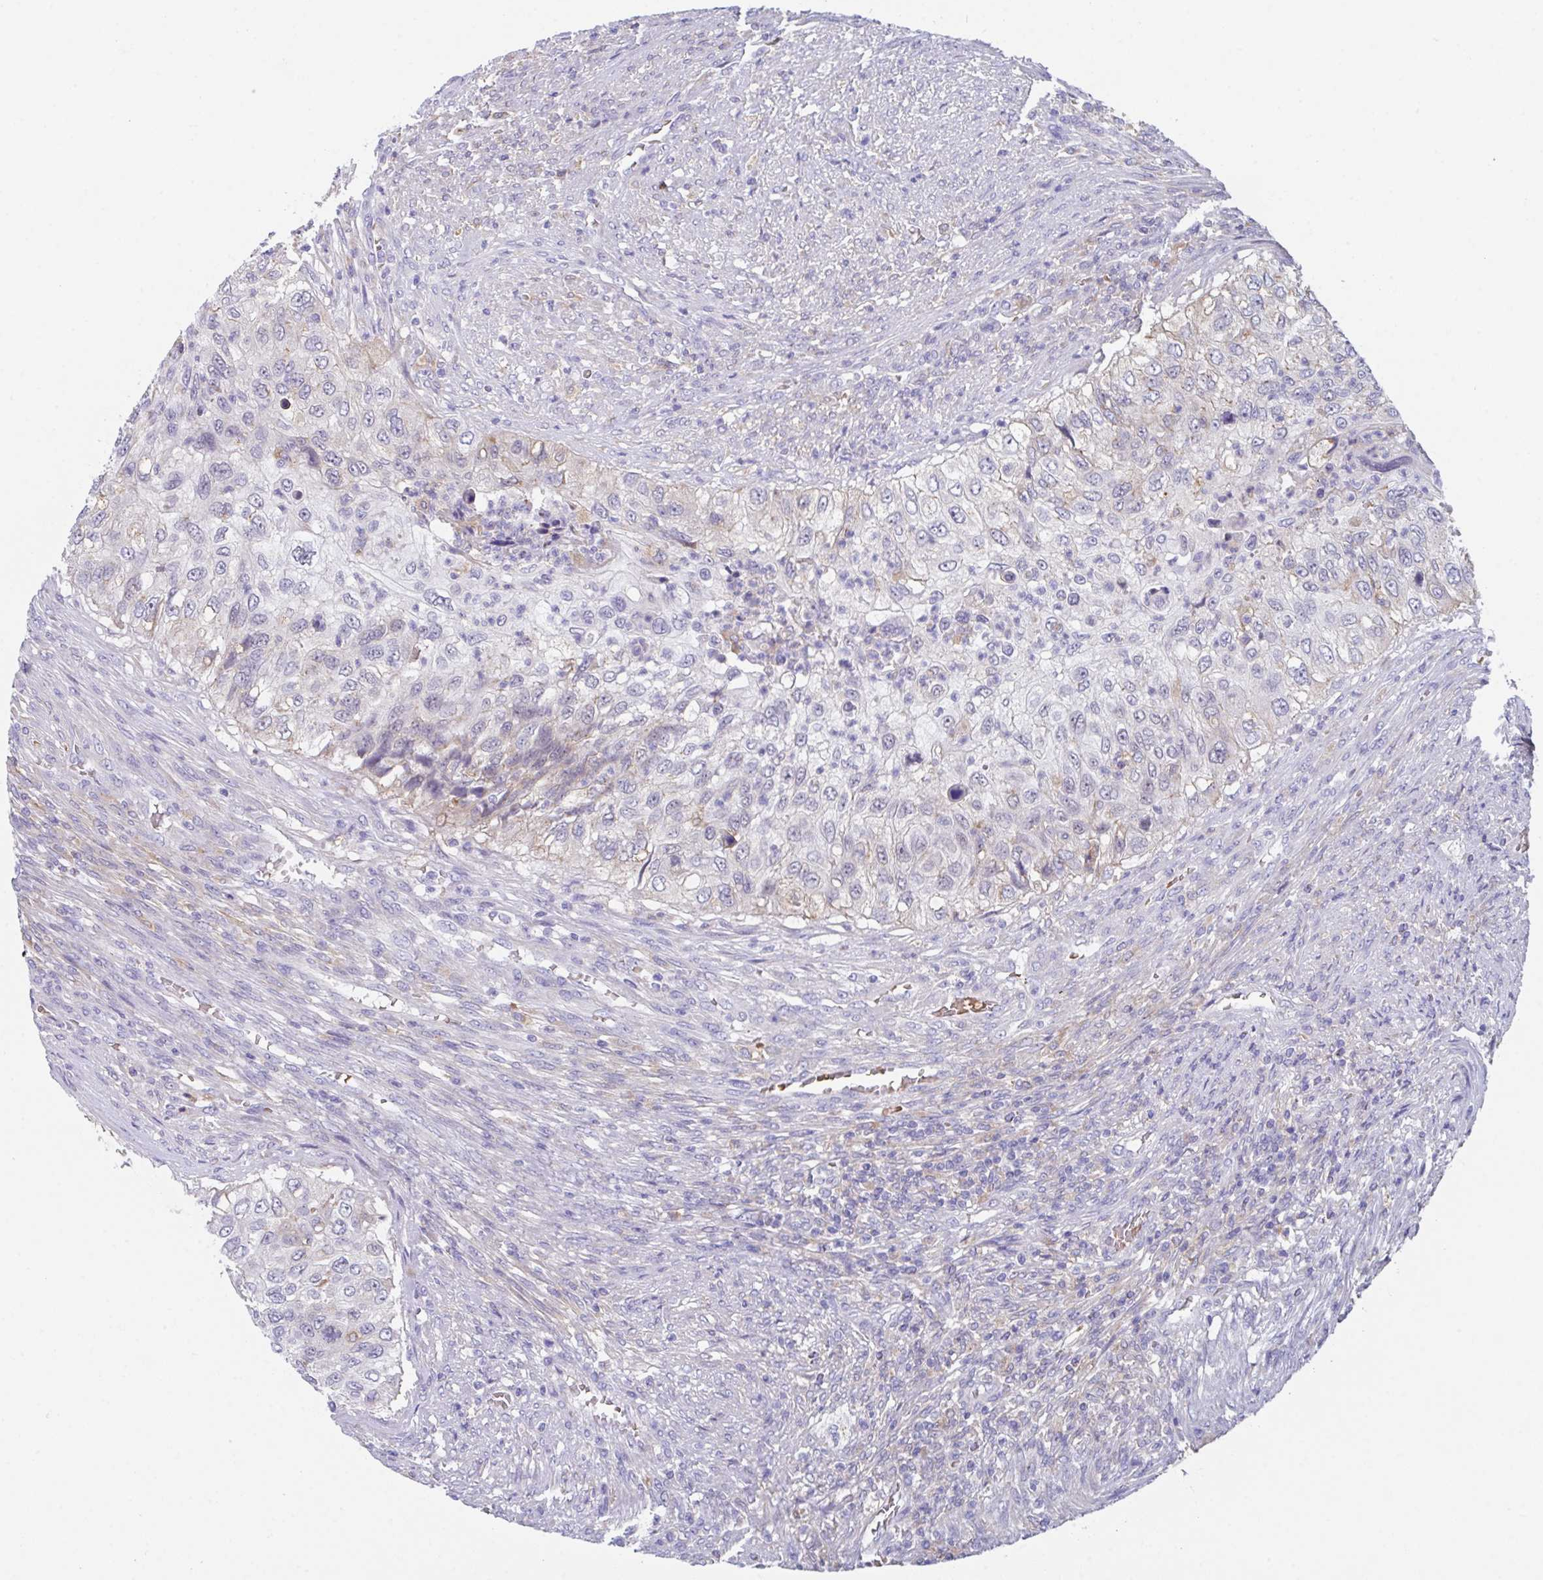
{"staining": {"intensity": "negative", "quantity": "none", "location": "none"}, "tissue": "urothelial cancer", "cell_type": "Tumor cells", "image_type": "cancer", "snomed": [{"axis": "morphology", "description": "Urothelial carcinoma, High grade"}, {"axis": "topography", "description": "Urinary bladder"}], "caption": "IHC micrograph of high-grade urothelial carcinoma stained for a protein (brown), which shows no staining in tumor cells.", "gene": "TFAP2C", "patient": {"sex": "female", "age": 60}}